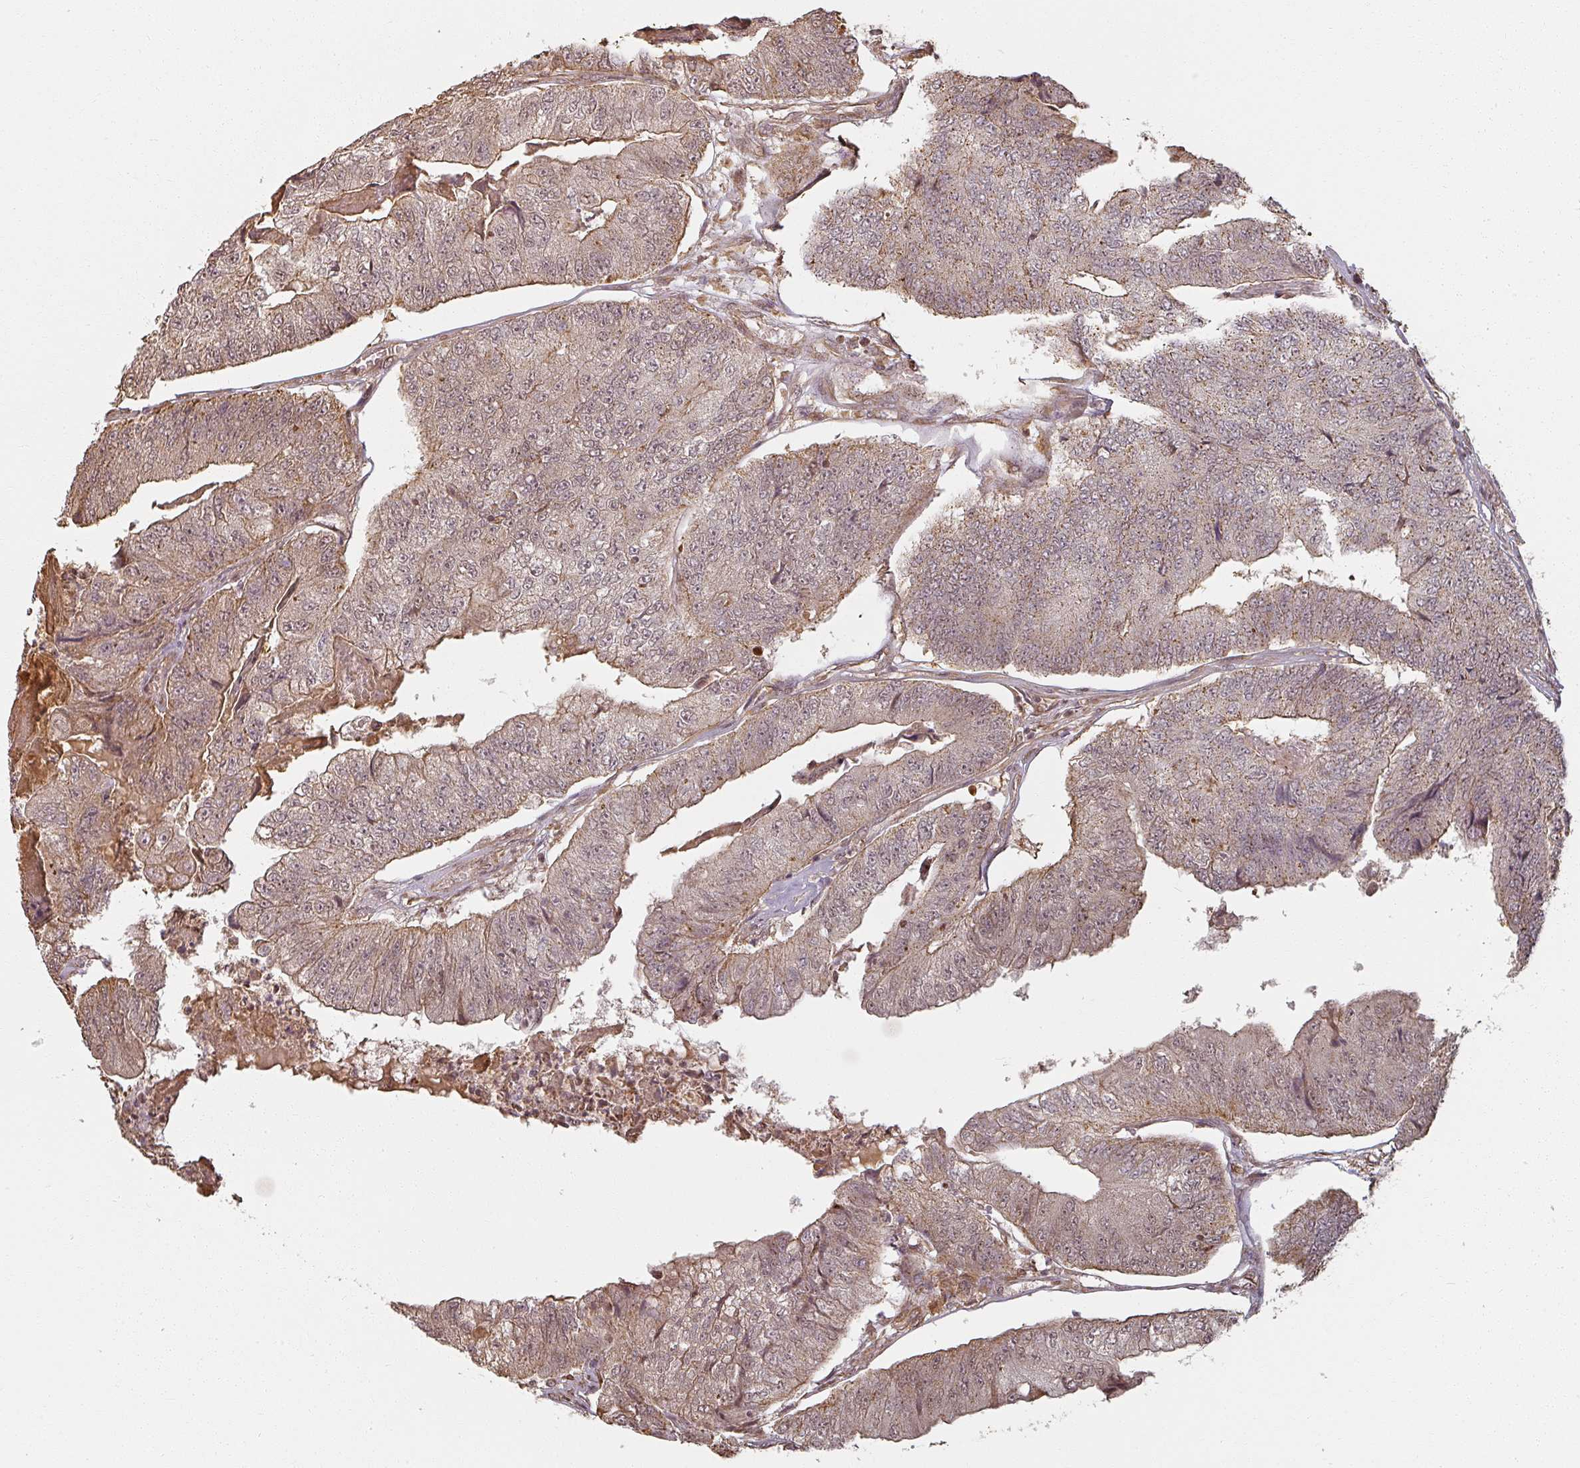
{"staining": {"intensity": "weak", "quantity": ">75%", "location": "cytoplasmic/membranous,nuclear"}, "tissue": "colorectal cancer", "cell_type": "Tumor cells", "image_type": "cancer", "snomed": [{"axis": "morphology", "description": "Adenocarcinoma, NOS"}, {"axis": "topography", "description": "Colon"}], "caption": "Tumor cells demonstrate low levels of weak cytoplasmic/membranous and nuclear expression in approximately >75% of cells in human colorectal adenocarcinoma.", "gene": "MED19", "patient": {"sex": "female", "age": 67}}